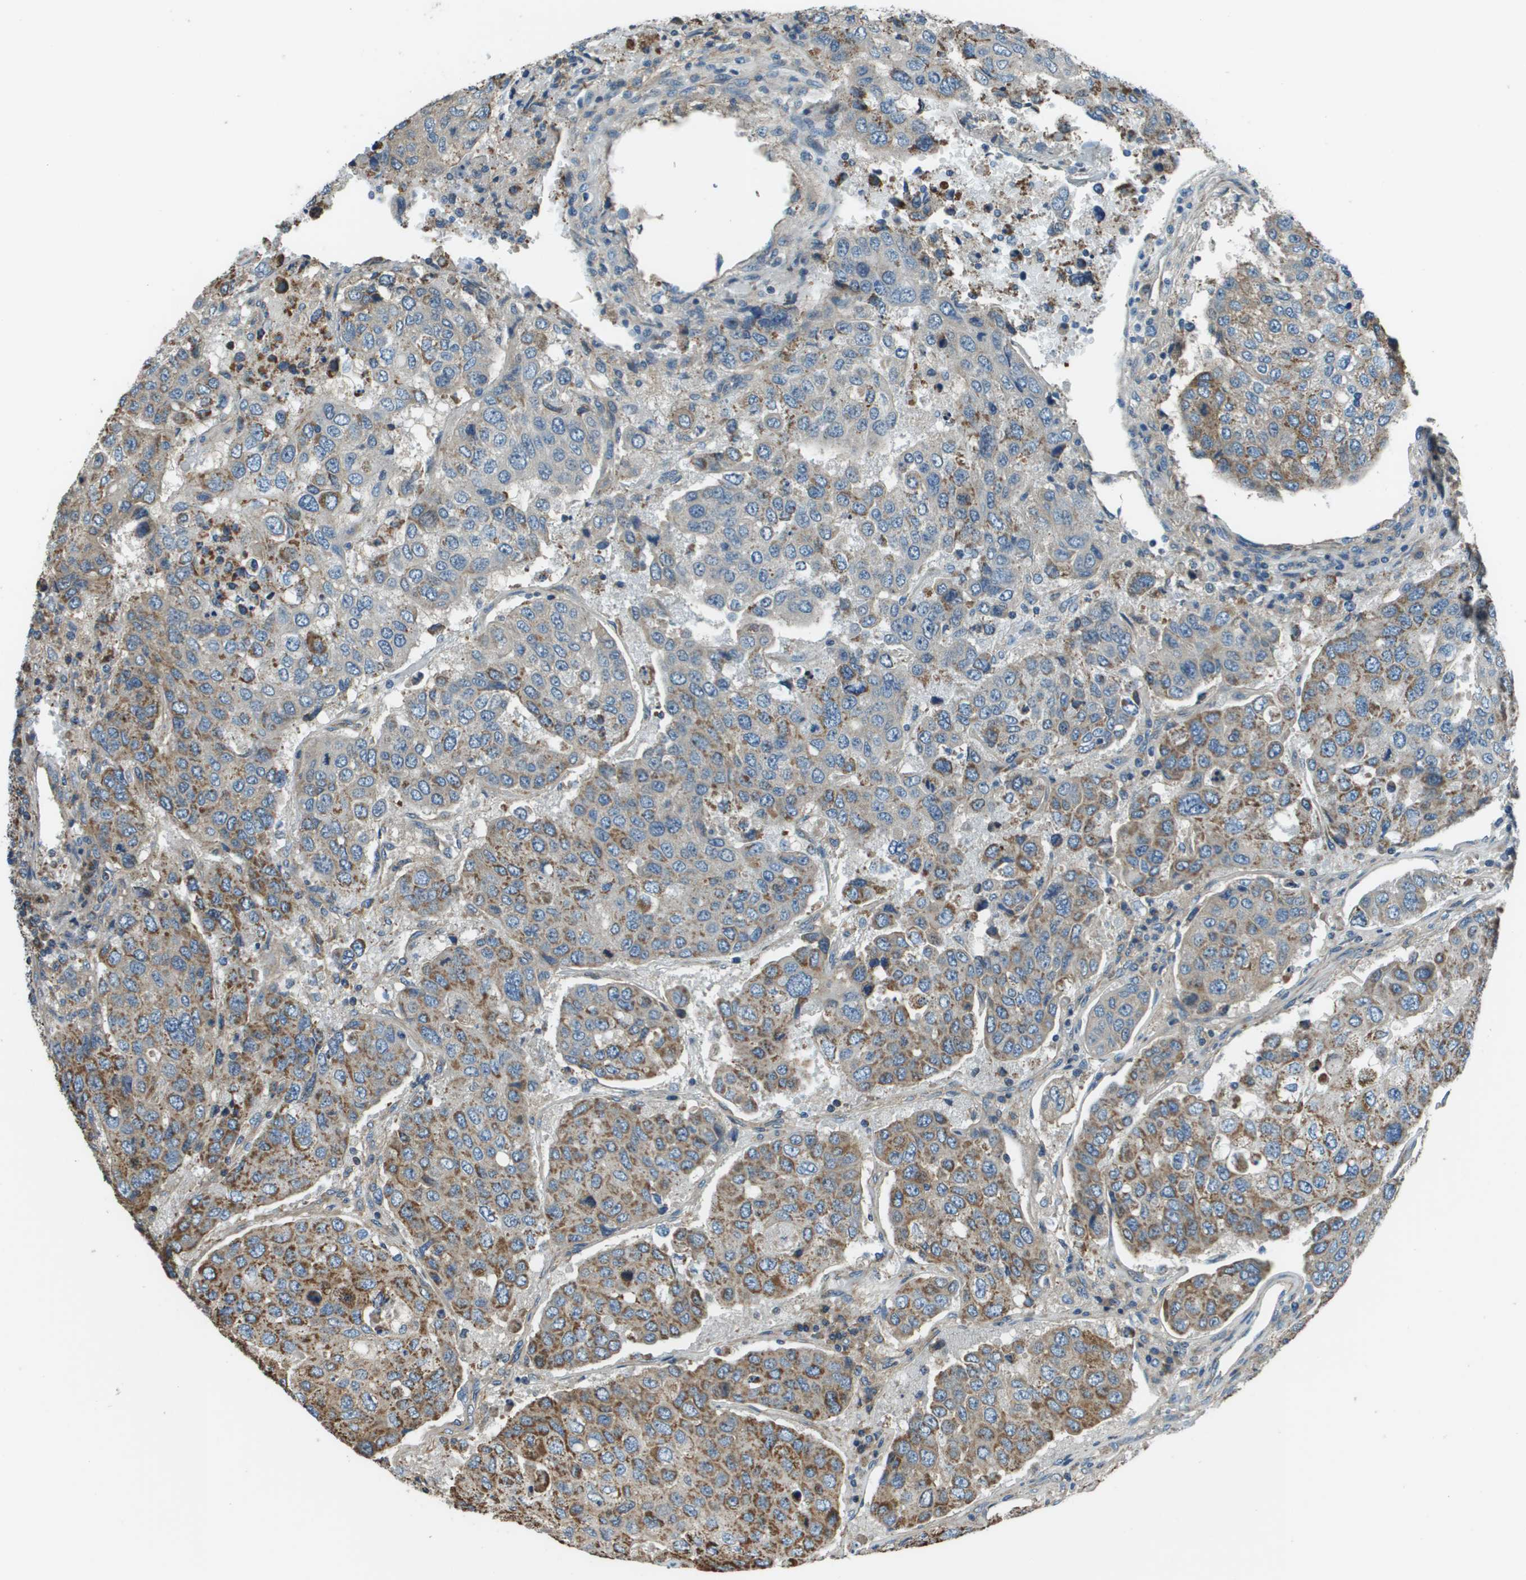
{"staining": {"intensity": "moderate", "quantity": ">75%", "location": "cytoplasmic/membranous"}, "tissue": "urothelial cancer", "cell_type": "Tumor cells", "image_type": "cancer", "snomed": [{"axis": "morphology", "description": "Urothelial carcinoma, High grade"}, {"axis": "topography", "description": "Lymph node"}, {"axis": "topography", "description": "Urinary bladder"}], "caption": "Urothelial cancer stained with a brown dye demonstrates moderate cytoplasmic/membranous positive positivity in about >75% of tumor cells.", "gene": "TMEM51", "patient": {"sex": "male", "age": 51}}